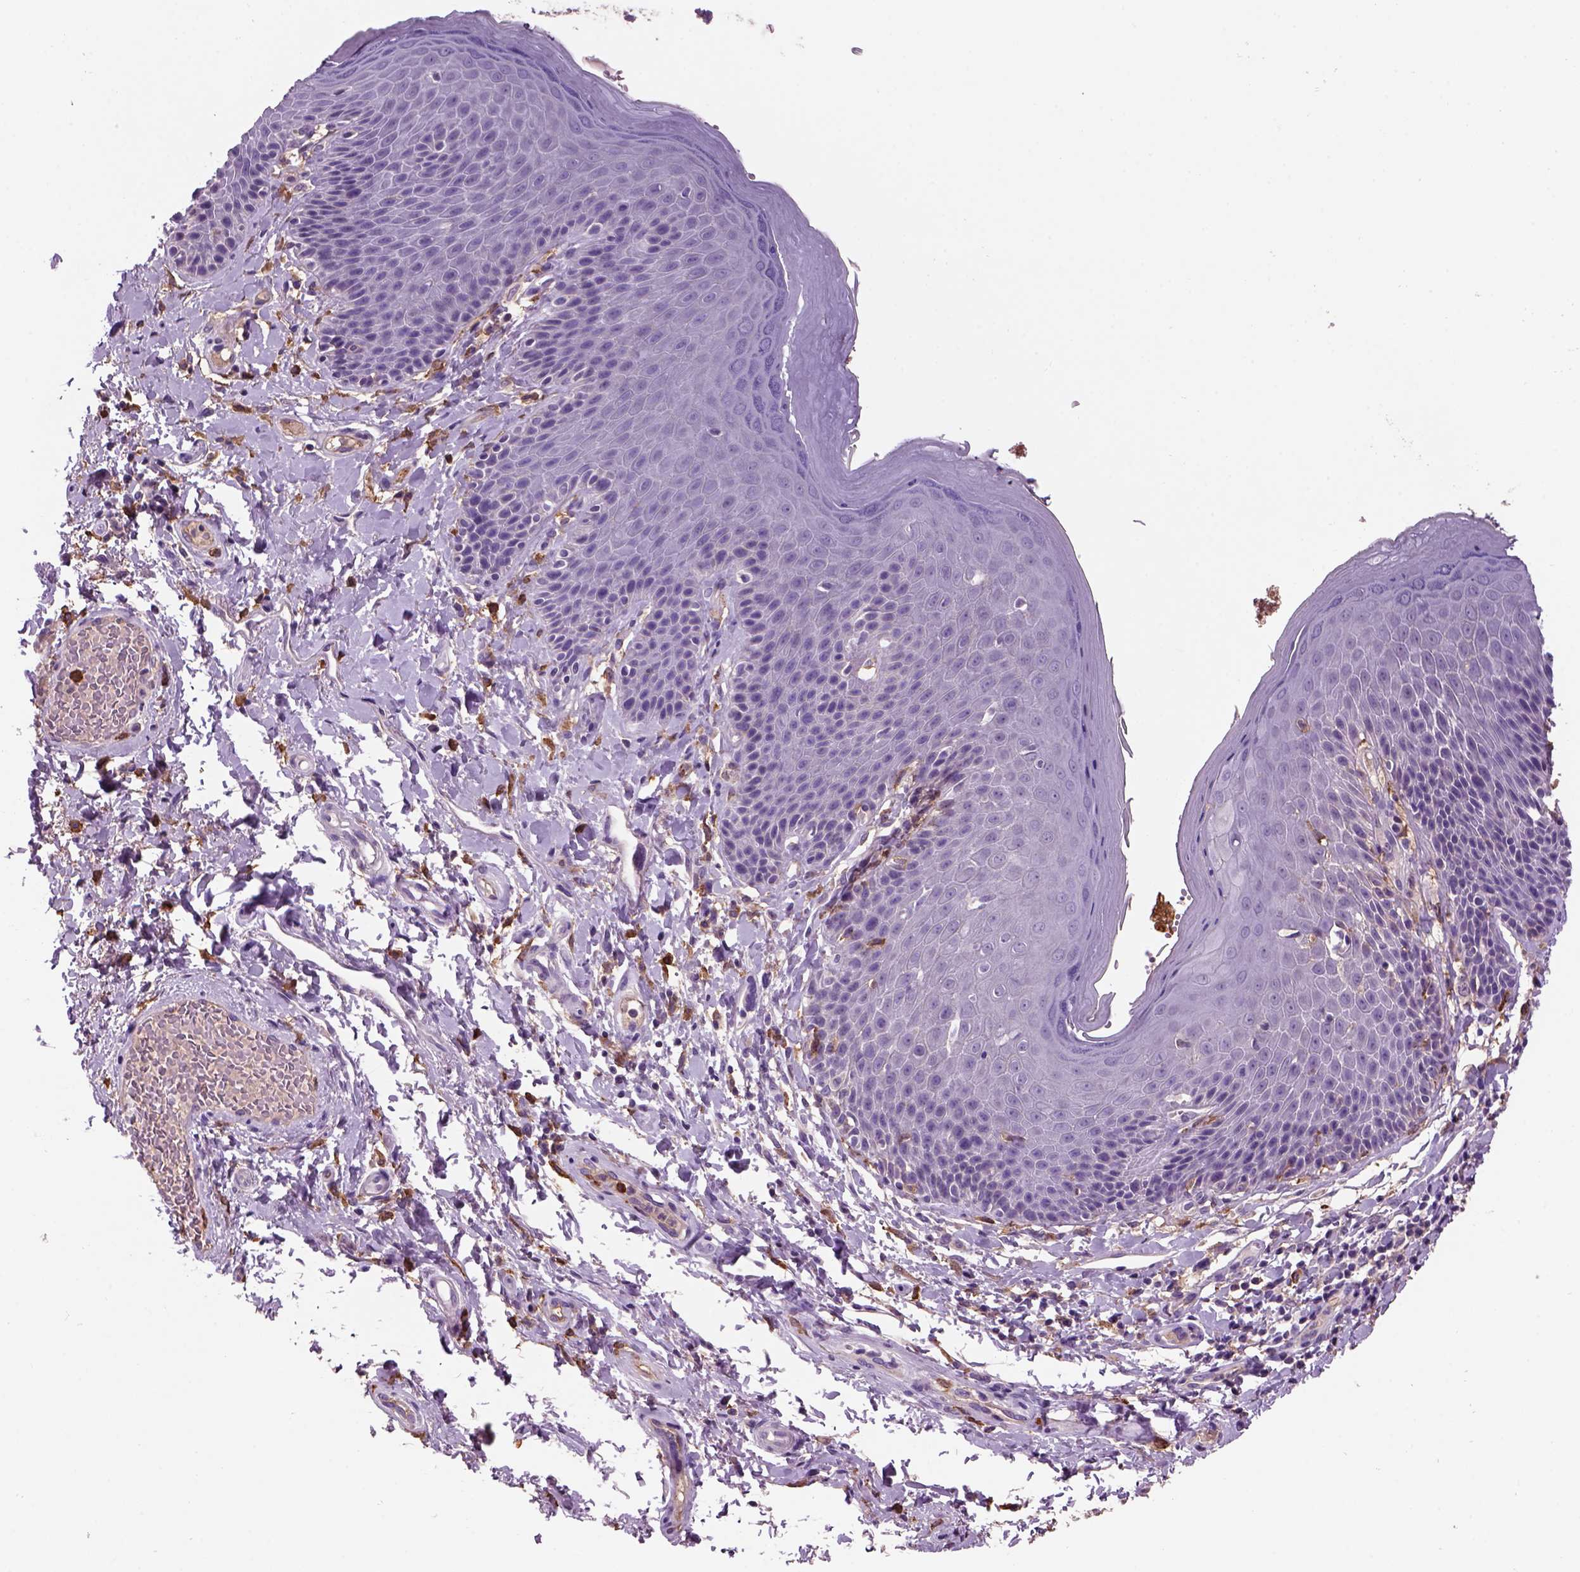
{"staining": {"intensity": "negative", "quantity": "none", "location": "none"}, "tissue": "skin", "cell_type": "Epidermal cells", "image_type": "normal", "snomed": [{"axis": "morphology", "description": "Normal tissue, NOS"}, {"axis": "topography", "description": "Anal"}, {"axis": "topography", "description": "Peripheral nerve tissue"}], "caption": "Epidermal cells show no significant positivity in normal skin. (DAB immunohistochemistry (IHC) visualized using brightfield microscopy, high magnification).", "gene": "CD14", "patient": {"sex": "male", "age": 51}}